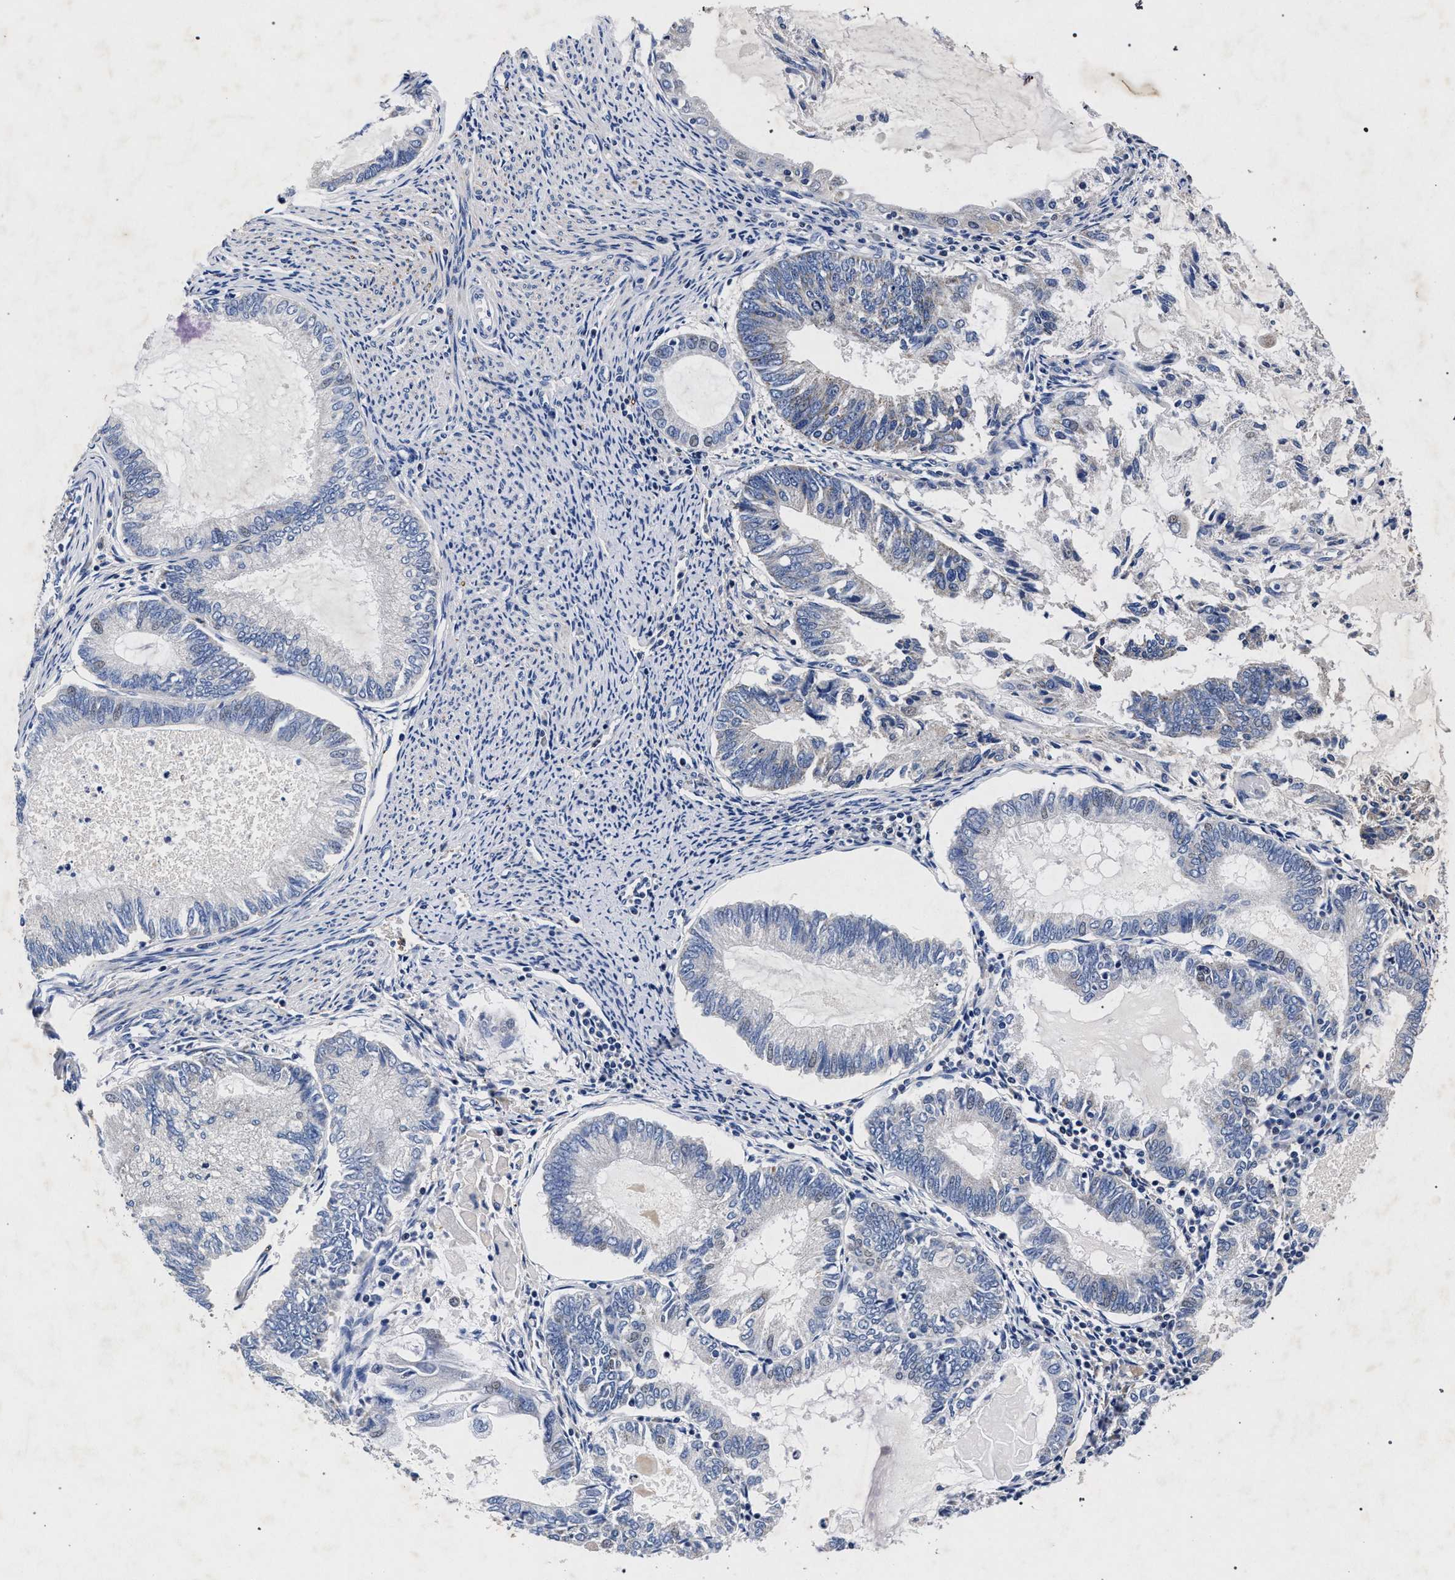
{"staining": {"intensity": "negative", "quantity": "none", "location": "none"}, "tissue": "endometrial cancer", "cell_type": "Tumor cells", "image_type": "cancer", "snomed": [{"axis": "morphology", "description": "Adenocarcinoma, NOS"}, {"axis": "topography", "description": "Endometrium"}], "caption": "Histopathology image shows no significant protein positivity in tumor cells of adenocarcinoma (endometrial).", "gene": "HSD17B14", "patient": {"sex": "female", "age": 86}}